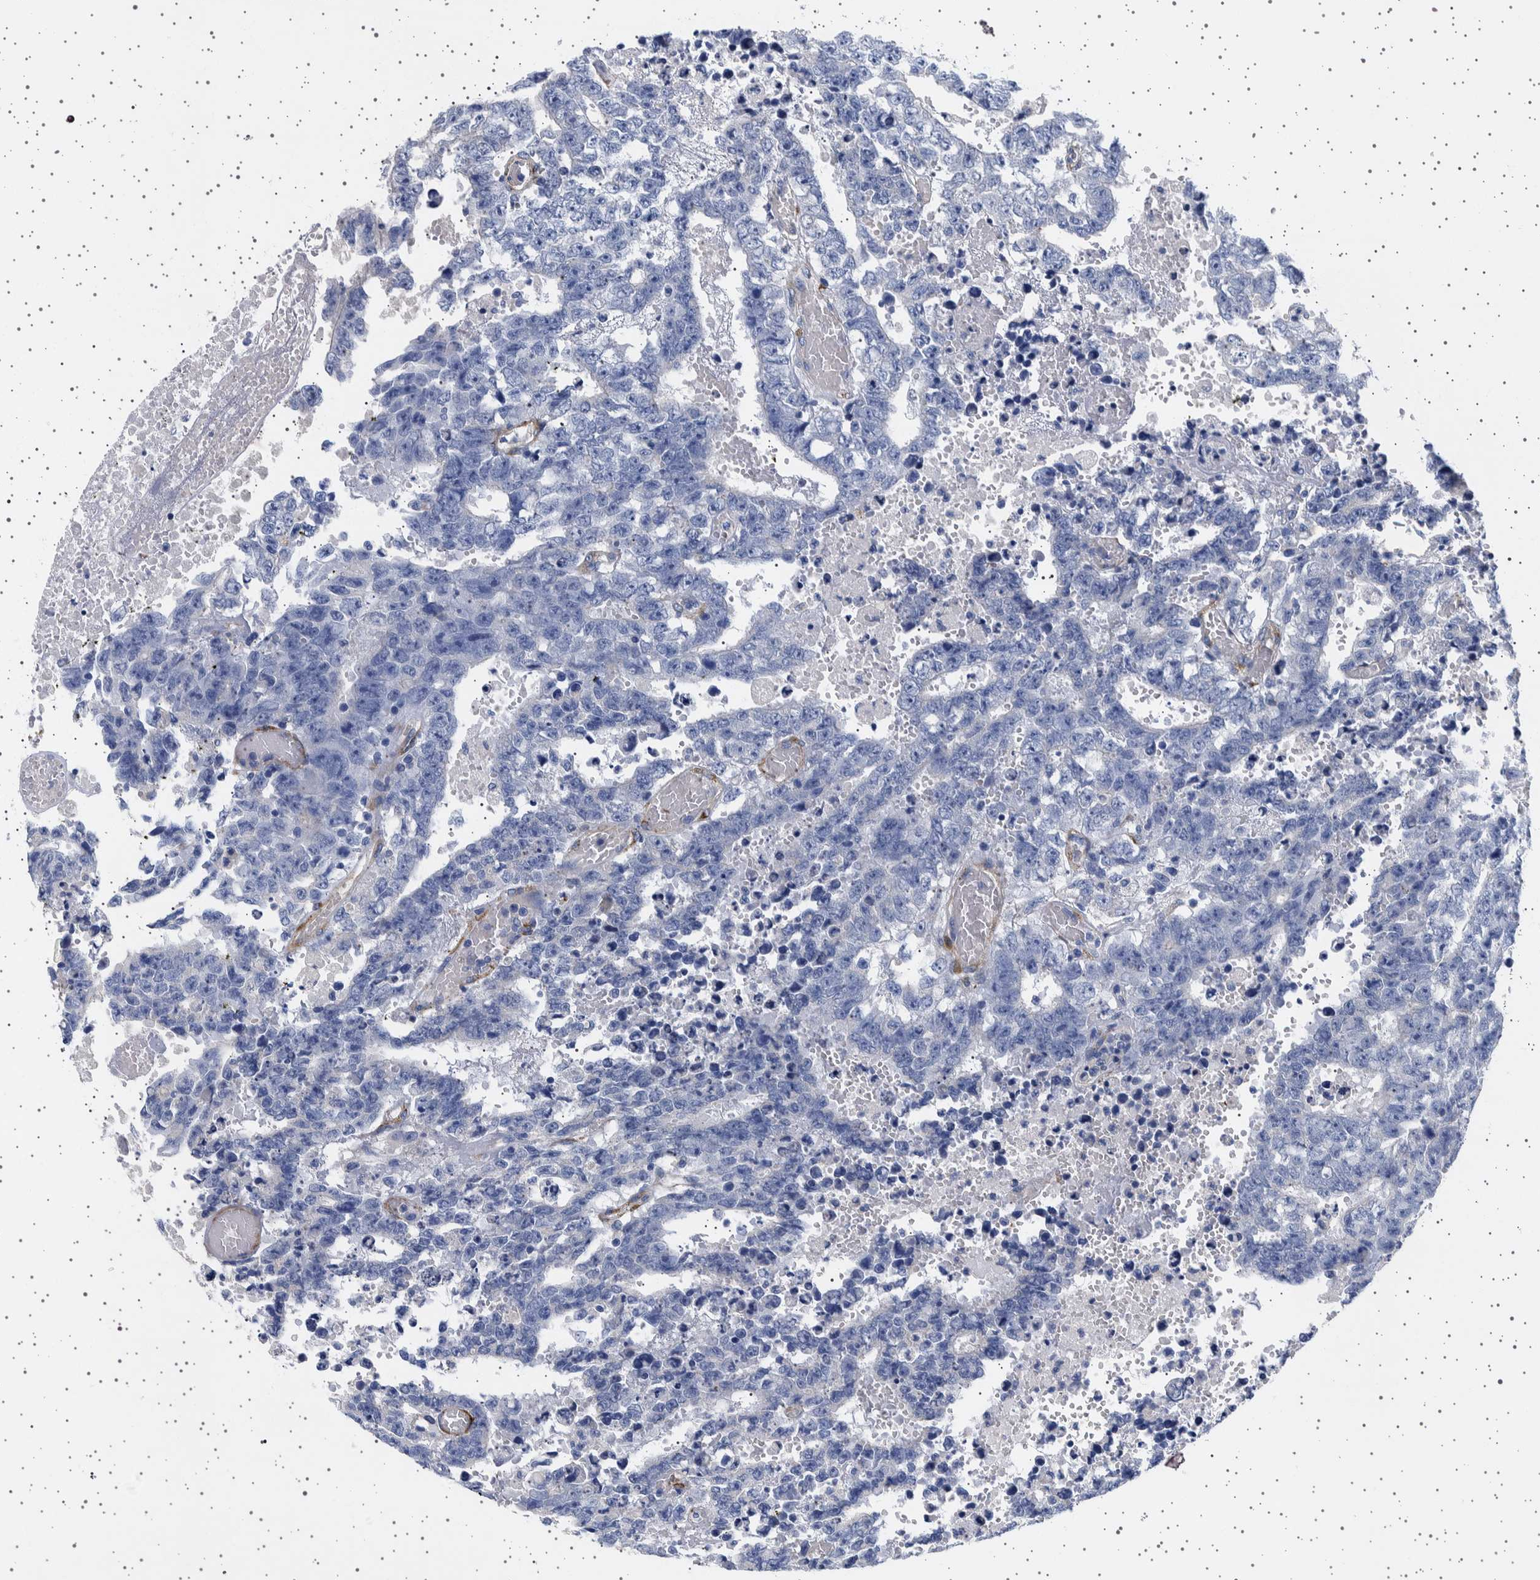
{"staining": {"intensity": "negative", "quantity": "none", "location": "none"}, "tissue": "testis cancer", "cell_type": "Tumor cells", "image_type": "cancer", "snomed": [{"axis": "morphology", "description": "Carcinoma, Embryonal, NOS"}, {"axis": "topography", "description": "Testis"}], "caption": "A photomicrograph of human testis cancer is negative for staining in tumor cells.", "gene": "SEPTIN4", "patient": {"sex": "male", "age": 25}}